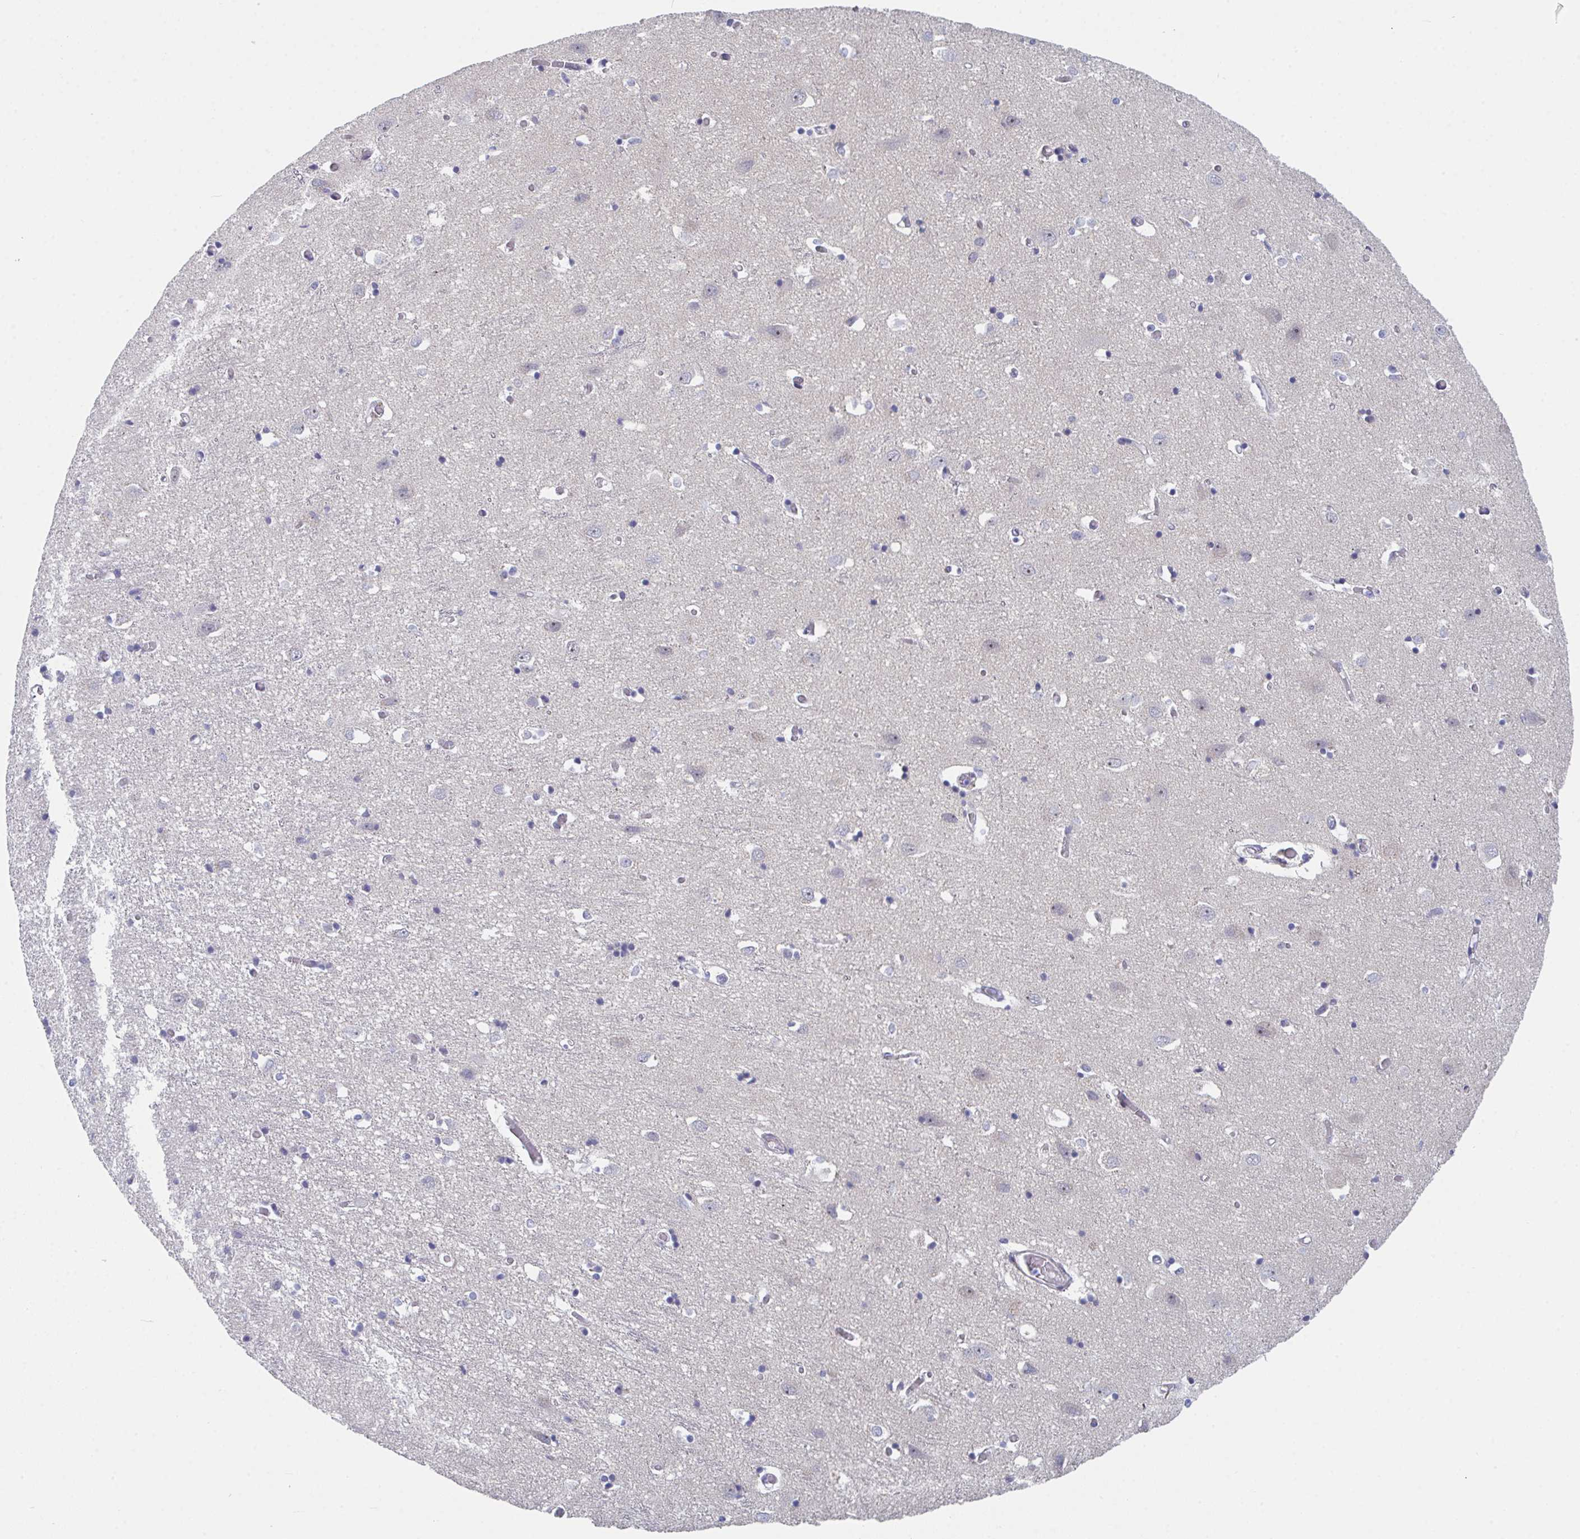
{"staining": {"intensity": "negative", "quantity": "none", "location": "none"}, "tissue": "cerebral cortex", "cell_type": "Endothelial cells", "image_type": "normal", "snomed": [{"axis": "morphology", "description": "Normal tissue, NOS"}, {"axis": "topography", "description": "Cerebral cortex"}], "caption": "This is an immunohistochemistry micrograph of benign human cerebral cortex. There is no staining in endothelial cells.", "gene": "CENPT", "patient": {"sex": "male", "age": 70}}